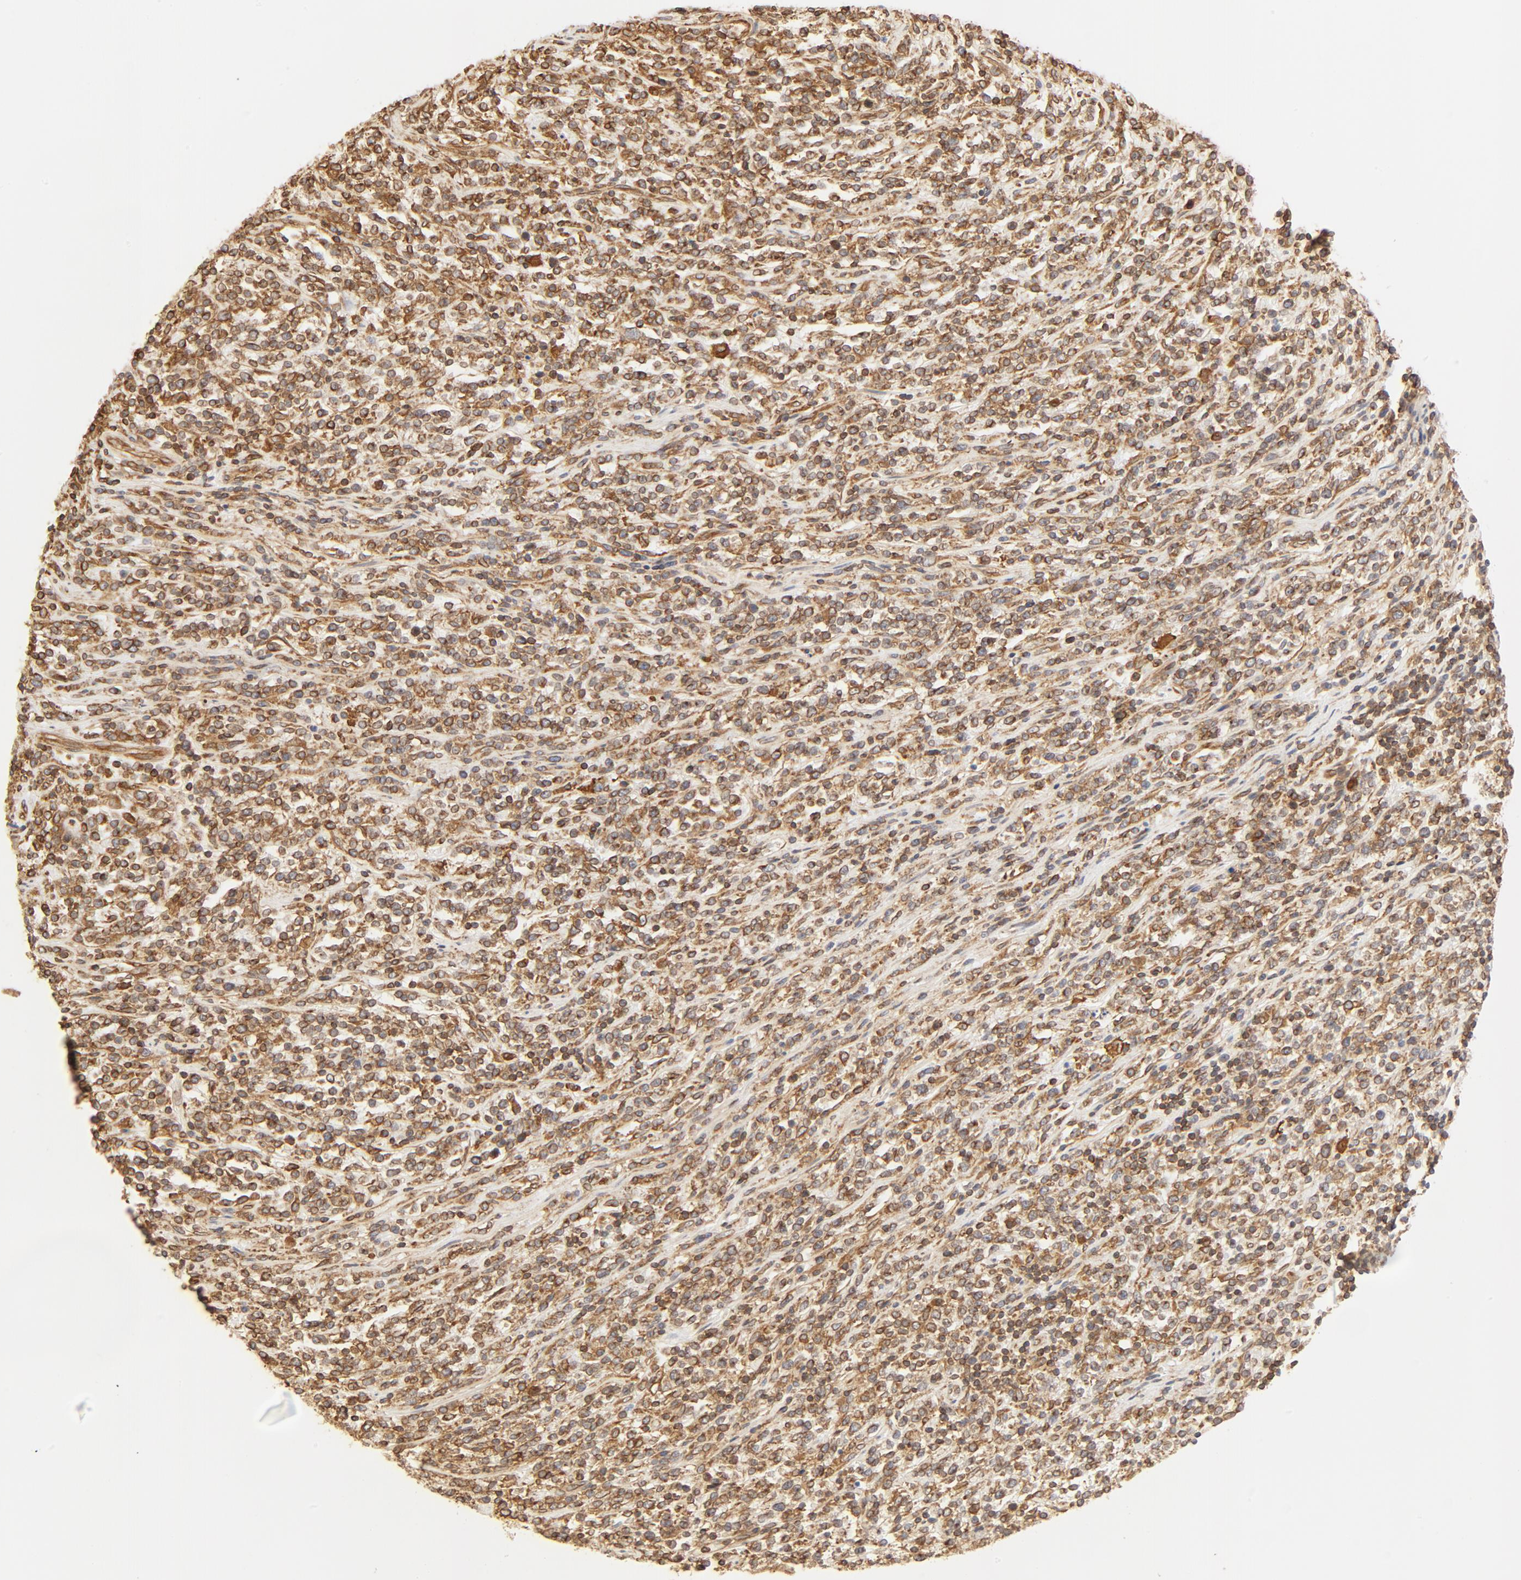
{"staining": {"intensity": "moderate", "quantity": ">75%", "location": "cytoplasmic/membranous"}, "tissue": "lymphoma", "cell_type": "Tumor cells", "image_type": "cancer", "snomed": [{"axis": "morphology", "description": "Malignant lymphoma, non-Hodgkin's type, High grade"}, {"axis": "topography", "description": "Soft tissue"}], "caption": "Immunohistochemical staining of human lymphoma demonstrates medium levels of moderate cytoplasmic/membranous positivity in approximately >75% of tumor cells.", "gene": "BCAP31", "patient": {"sex": "male", "age": 18}}